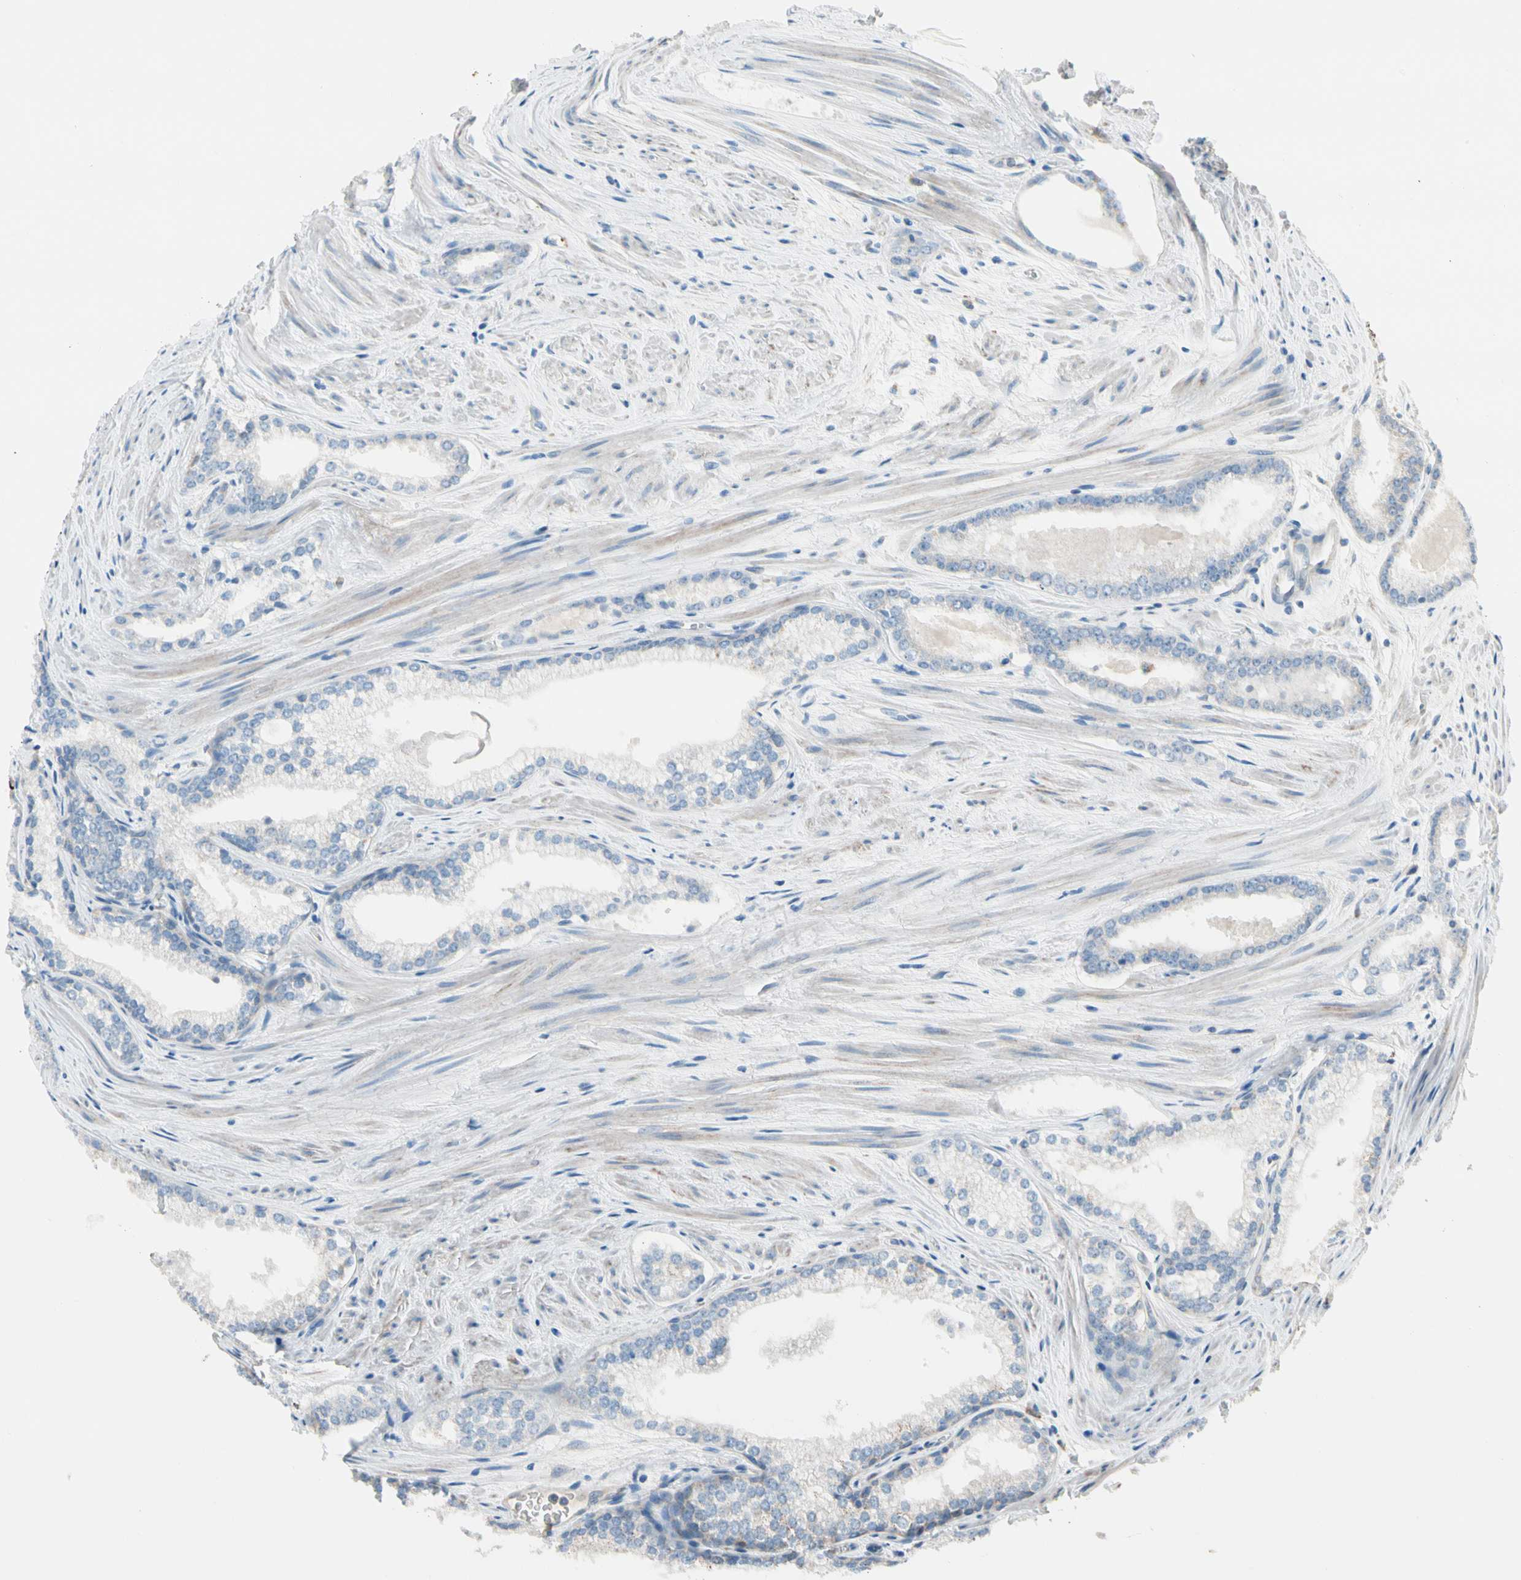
{"staining": {"intensity": "weak", "quantity": "25%-75%", "location": "cytoplasmic/membranous"}, "tissue": "prostate cancer", "cell_type": "Tumor cells", "image_type": "cancer", "snomed": [{"axis": "morphology", "description": "Adenocarcinoma, Low grade"}, {"axis": "topography", "description": "Prostate"}], "caption": "High-magnification brightfield microscopy of prostate cancer (adenocarcinoma (low-grade)) stained with DAB (brown) and counterstained with hematoxylin (blue). tumor cells exhibit weak cytoplasmic/membranous staining is identified in about25%-75% of cells.", "gene": "LY6G6F", "patient": {"sex": "male", "age": 60}}